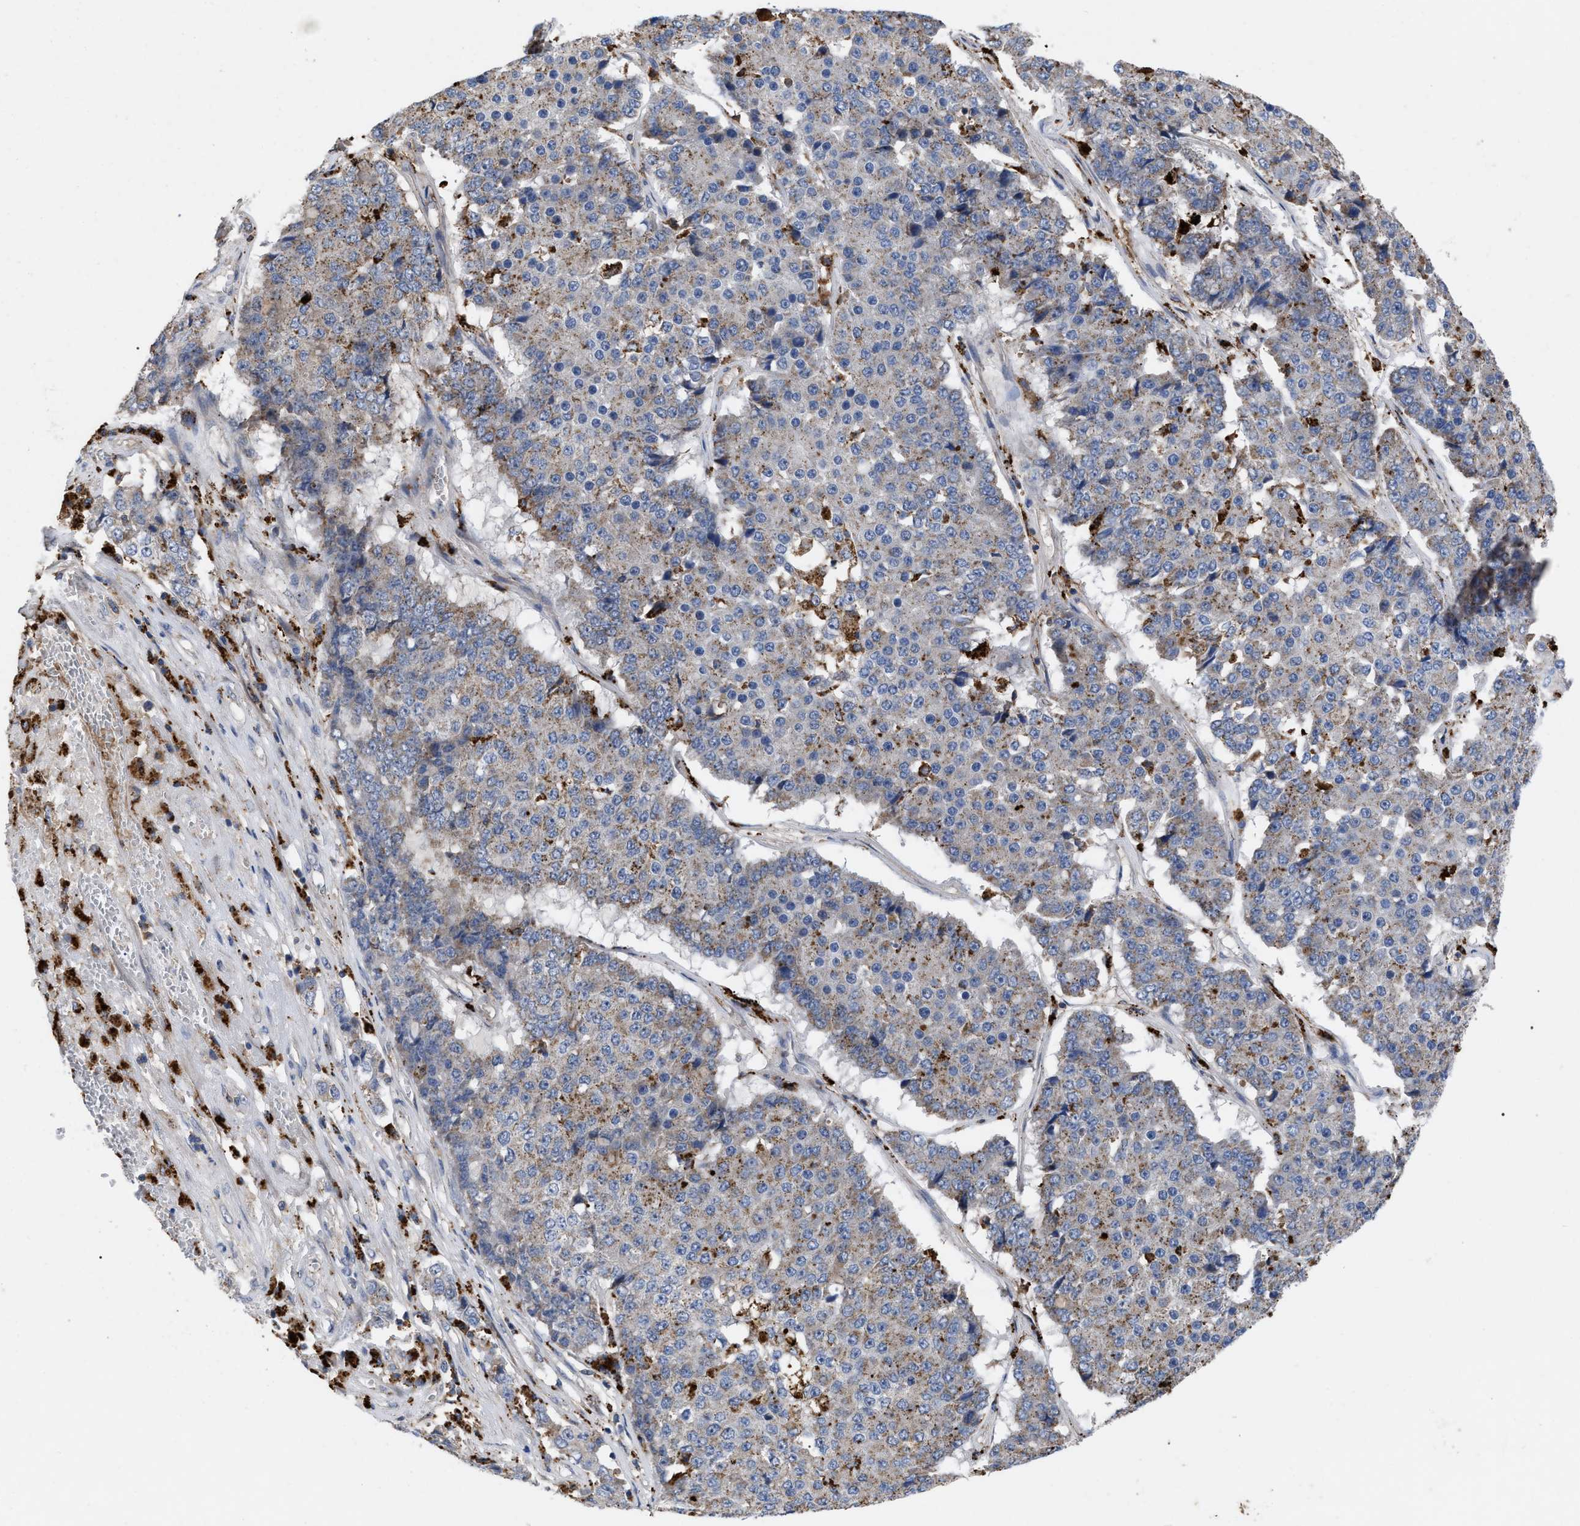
{"staining": {"intensity": "negative", "quantity": "none", "location": "none"}, "tissue": "pancreatic cancer", "cell_type": "Tumor cells", "image_type": "cancer", "snomed": [{"axis": "morphology", "description": "Adenocarcinoma, NOS"}, {"axis": "topography", "description": "Pancreas"}], "caption": "Pancreatic adenocarcinoma was stained to show a protein in brown. There is no significant positivity in tumor cells.", "gene": "FAM171A2", "patient": {"sex": "male", "age": 50}}